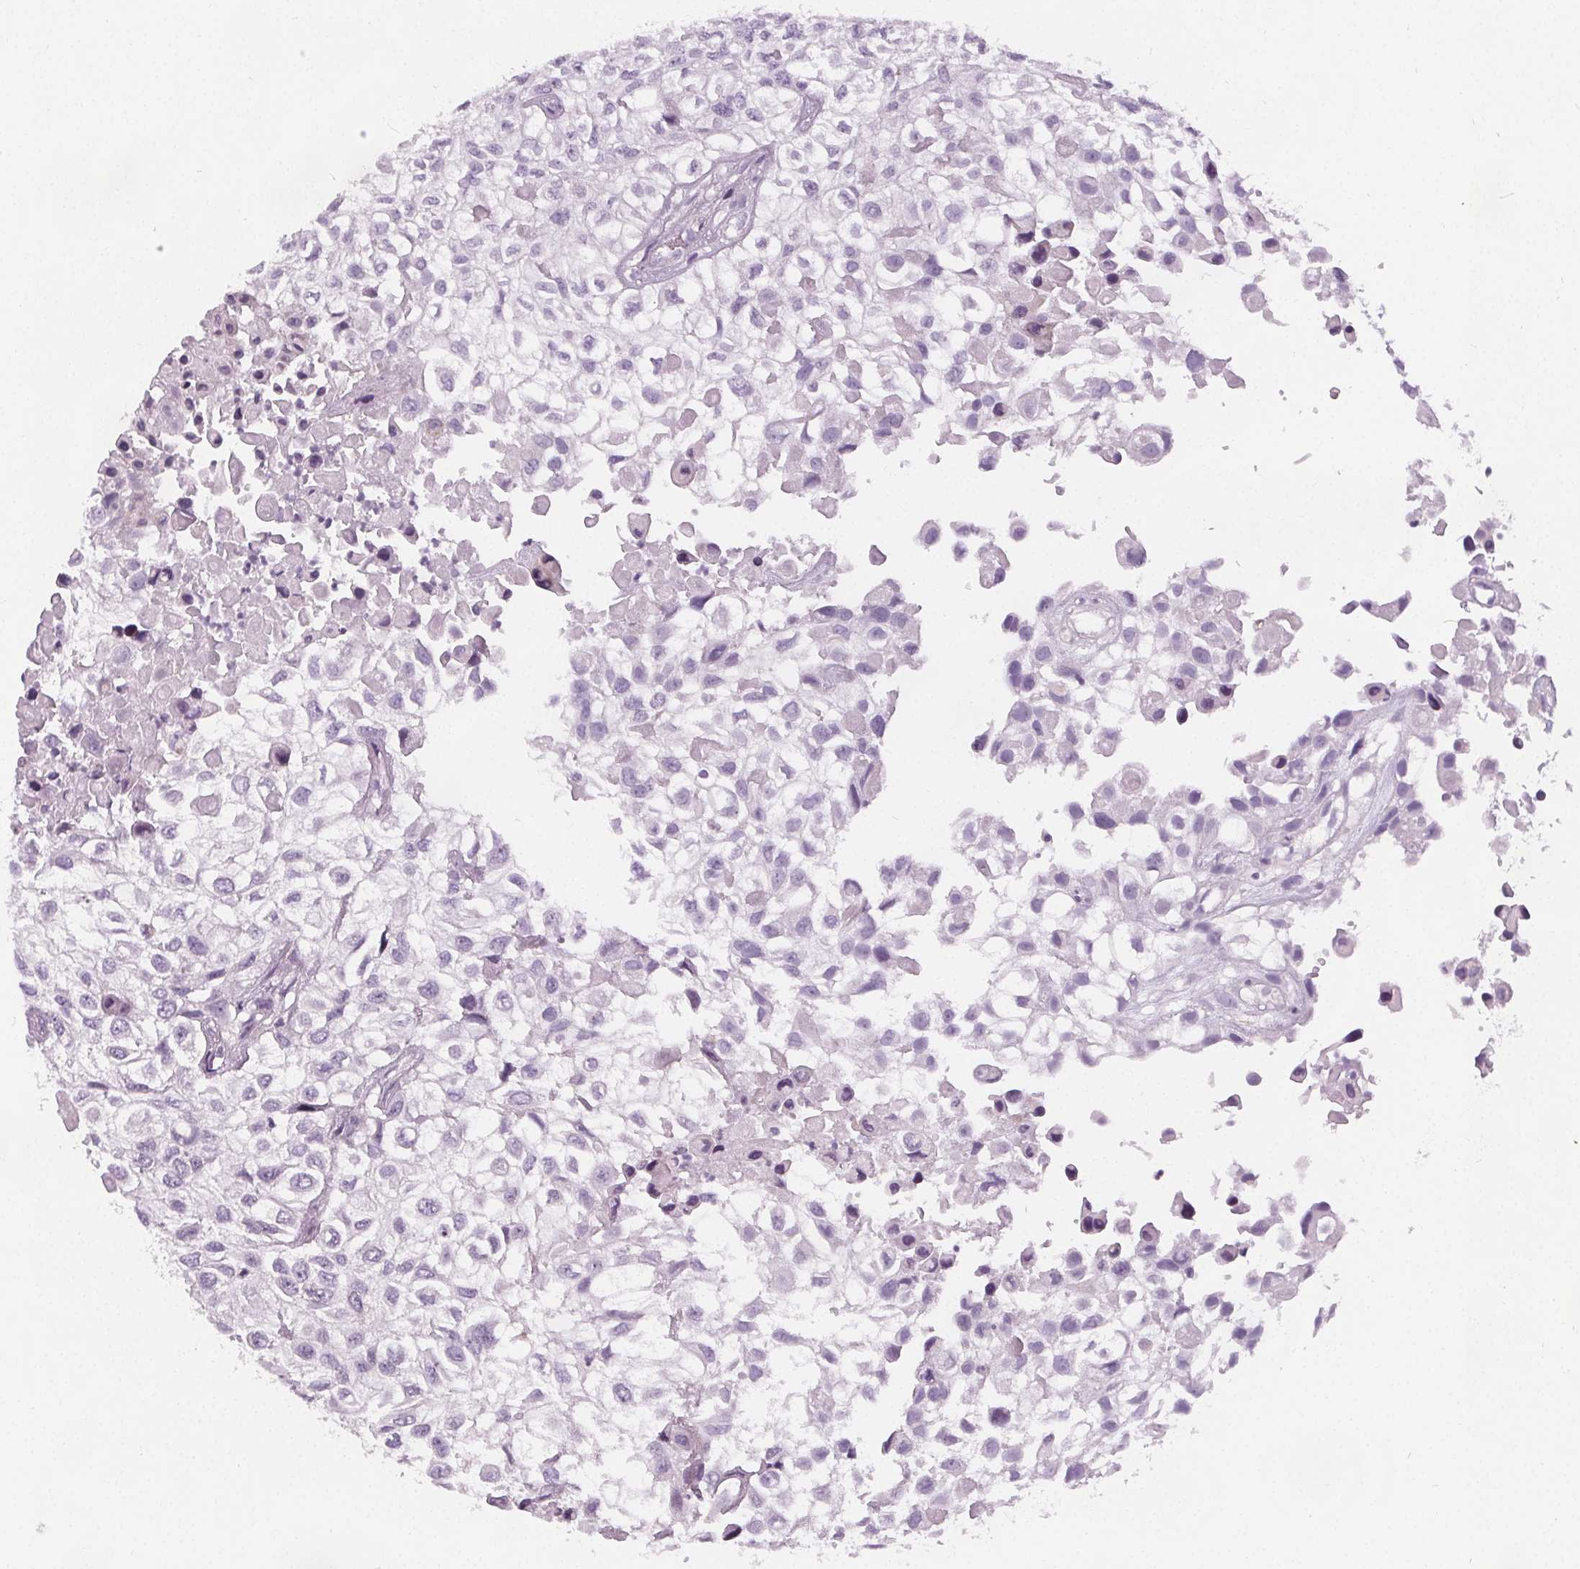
{"staining": {"intensity": "negative", "quantity": "none", "location": "none"}, "tissue": "urothelial cancer", "cell_type": "Tumor cells", "image_type": "cancer", "snomed": [{"axis": "morphology", "description": "Urothelial carcinoma, High grade"}, {"axis": "topography", "description": "Urinary bladder"}], "caption": "High-grade urothelial carcinoma was stained to show a protein in brown. There is no significant expression in tumor cells.", "gene": "SLC5A12", "patient": {"sex": "male", "age": 56}}